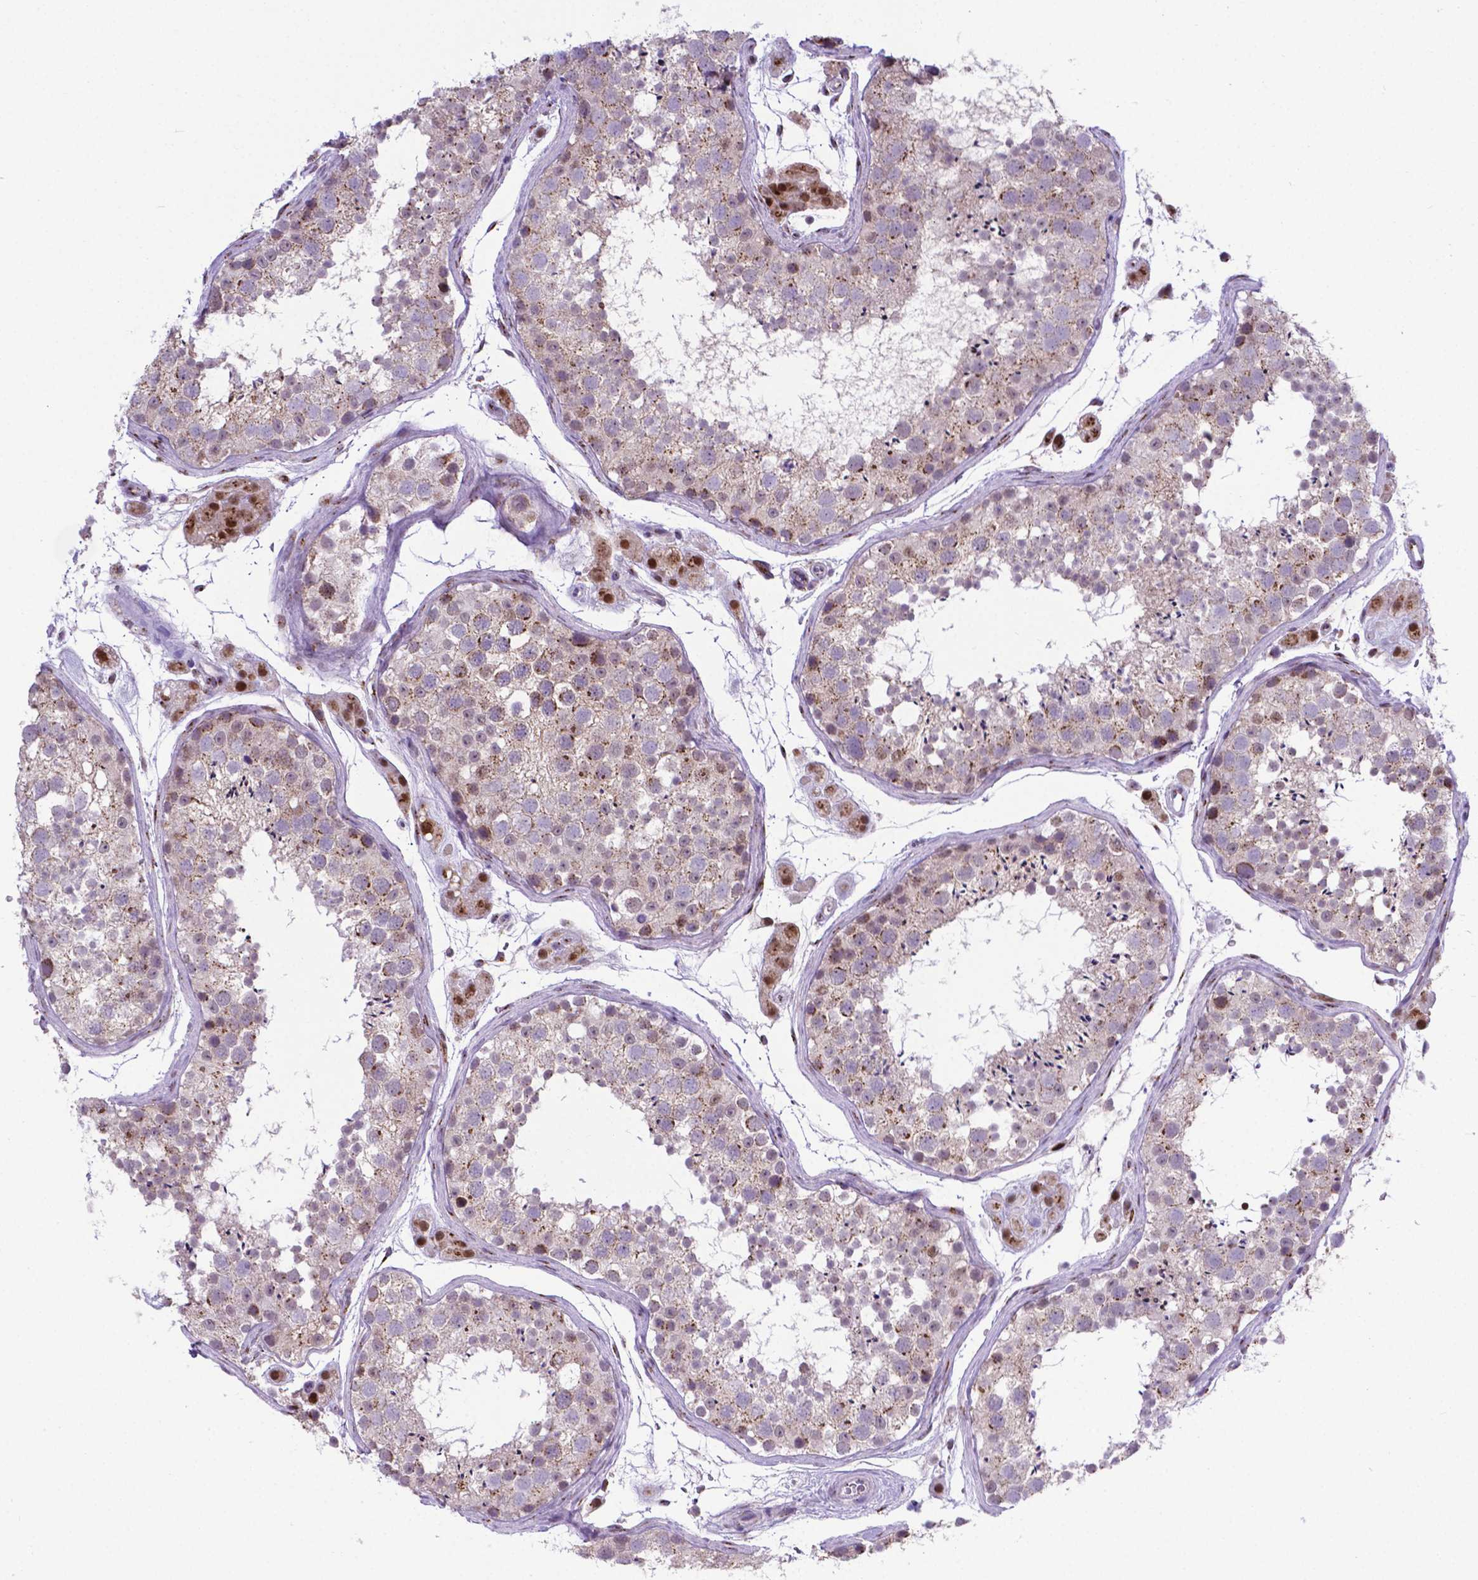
{"staining": {"intensity": "moderate", "quantity": "<25%", "location": "cytoplasmic/membranous"}, "tissue": "testis", "cell_type": "Cells in seminiferous ducts", "image_type": "normal", "snomed": [{"axis": "morphology", "description": "Normal tissue, NOS"}, {"axis": "topography", "description": "Testis"}], "caption": "Testis stained with immunohistochemistry (IHC) reveals moderate cytoplasmic/membranous staining in about <25% of cells in seminiferous ducts.", "gene": "MRPL10", "patient": {"sex": "male", "age": 41}}